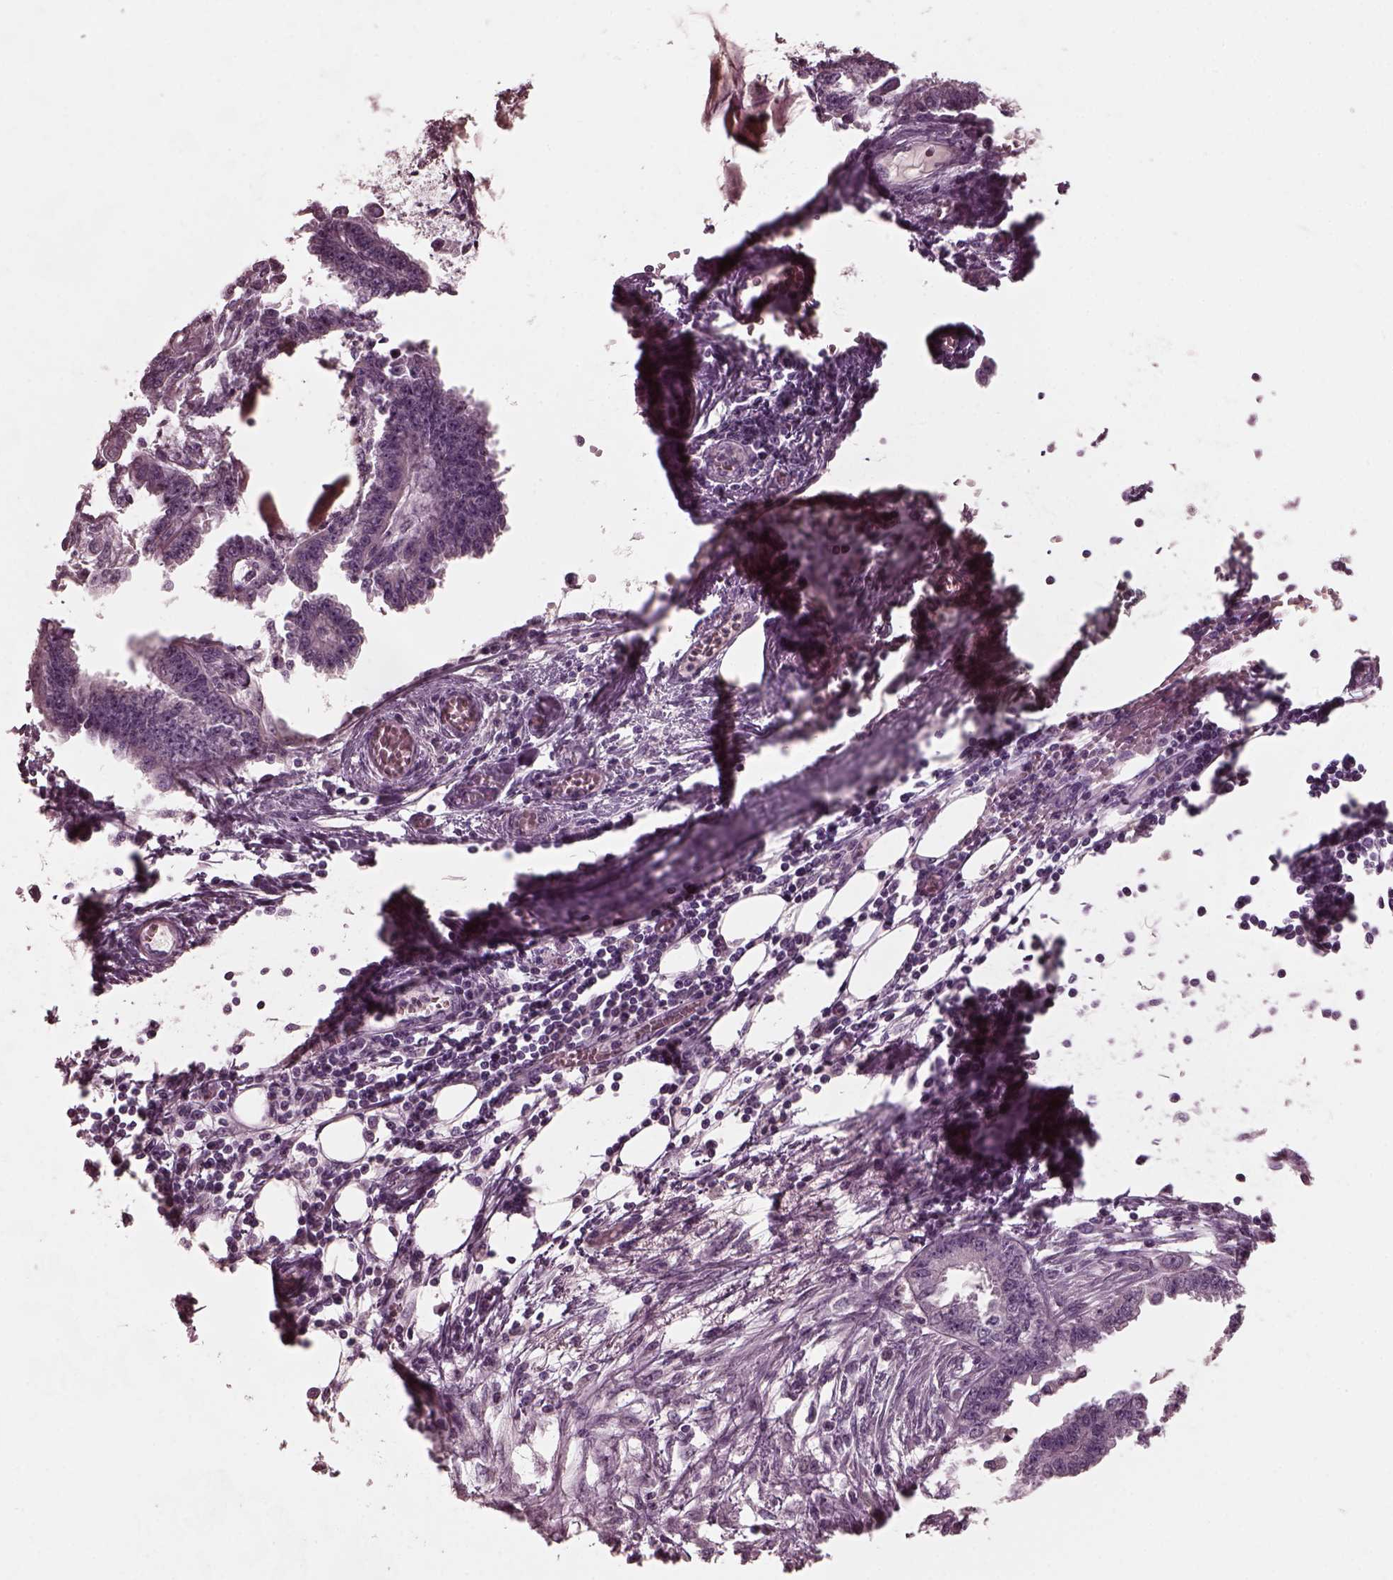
{"staining": {"intensity": "negative", "quantity": "none", "location": "none"}, "tissue": "endometrial cancer", "cell_type": "Tumor cells", "image_type": "cancer", "snomed": [{"axis": "morphology", "description": "Adenocarcinoma, NOS"}, {"axis": "morphology", "description": "Adenocarcinoma, metastatic, NOS"}, {"axis": "topography", "description": "Adipose tissue"}, {"axis": "topography", "description": "Endometrium"}], "caption": "Tumor cells show no significant protein positivity in endometrial cancer. (DAB (3,3'-diaminobenzidine) immunohistochemistry (IHC) visualized using brightfield microscopy, high magnification).", "gene": "RCVRN", "patient": {"sex": "female", "age": 67}}